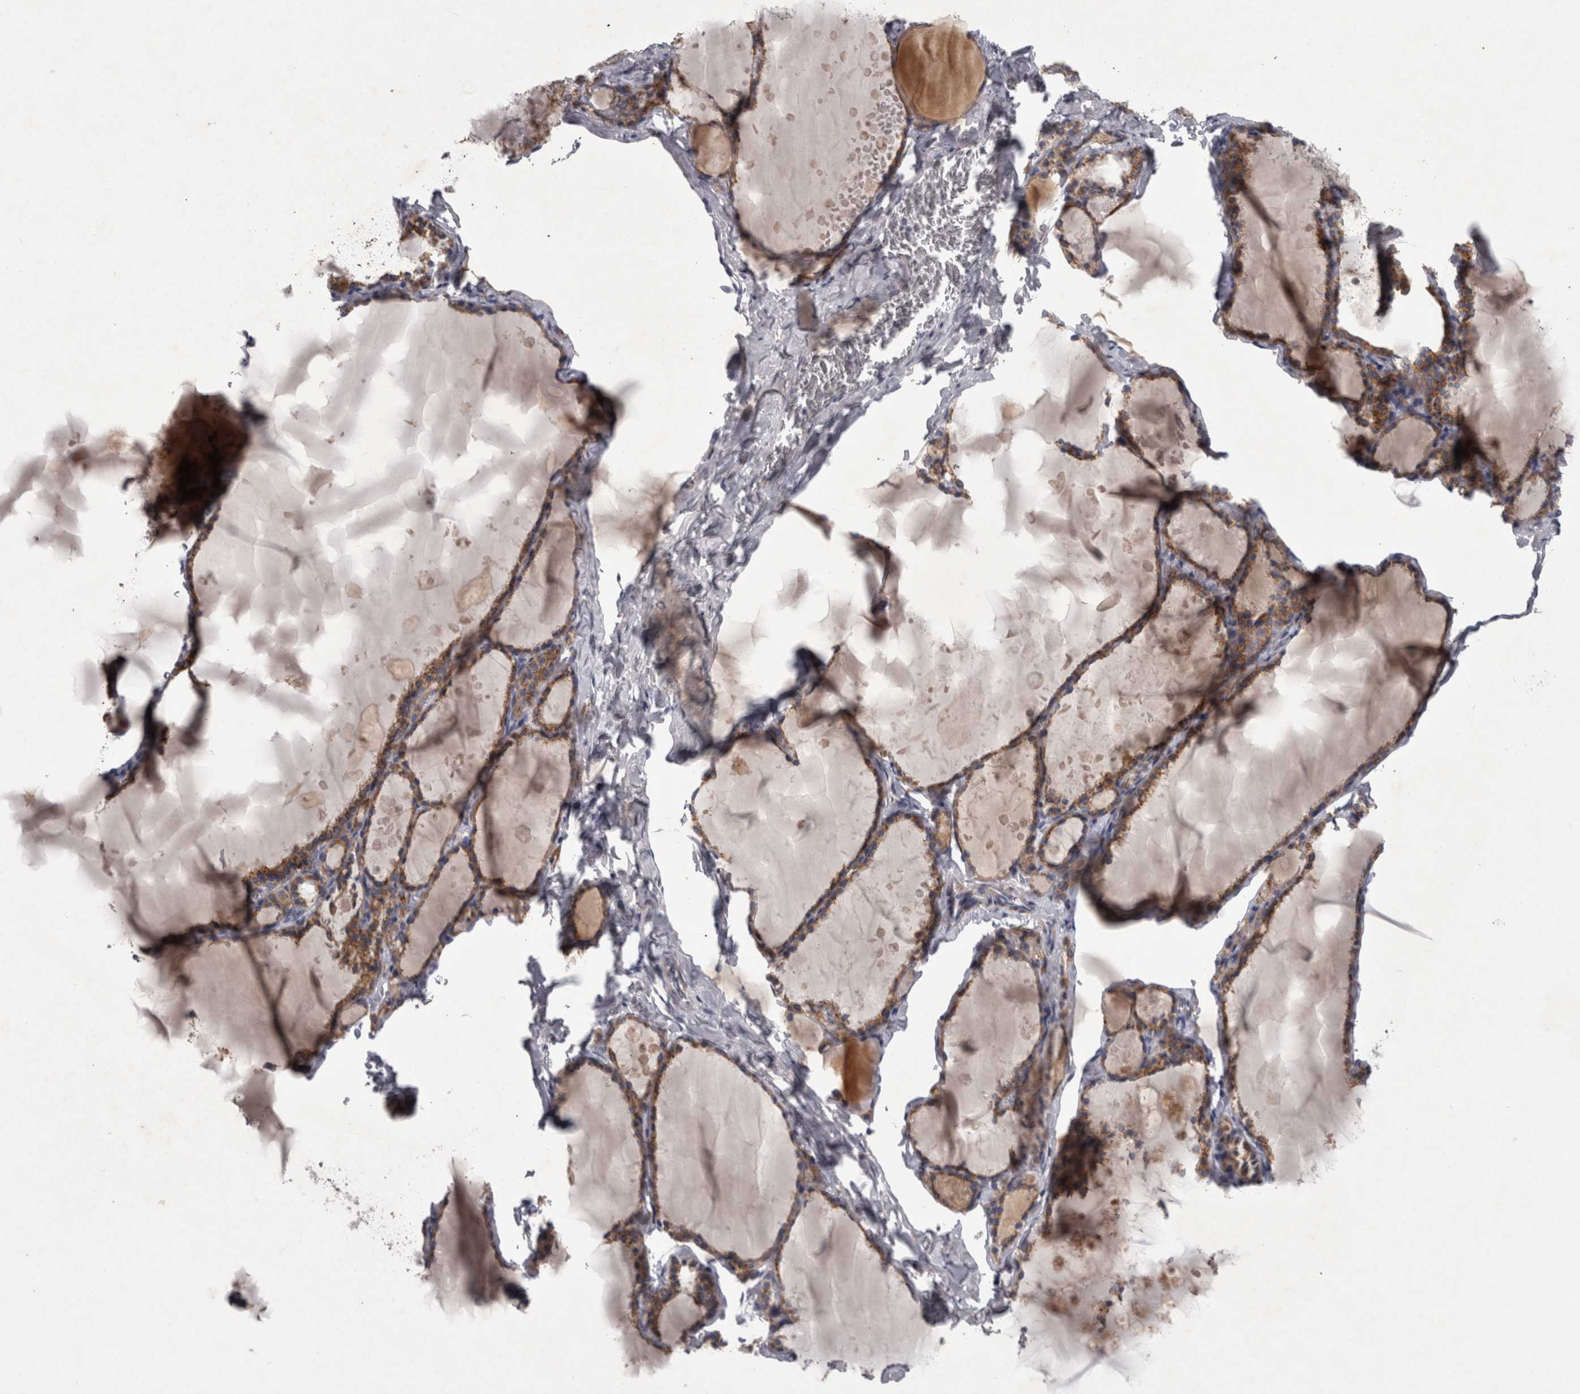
{"staining": {"intensity": "moderate", "quantity": ">75%", "location": "cytoplasmic/membranous"}, "tissue": "thyroid gland", "cell_type": "Glandular cells", "image_type": "normal", "snomed": [{"axis": "morphology", "description": "Normal tissue, NOS"}, {"axis": "topography", "description": "Thyroid gland"}], "caption": "This is an image of IHC staining of normal thyroid gland, which shows moderate positivity in the cytoplasmic/membranous of glandular cells.", "gene": "DBT", "patient": {"sex": "male", "age": 56}}